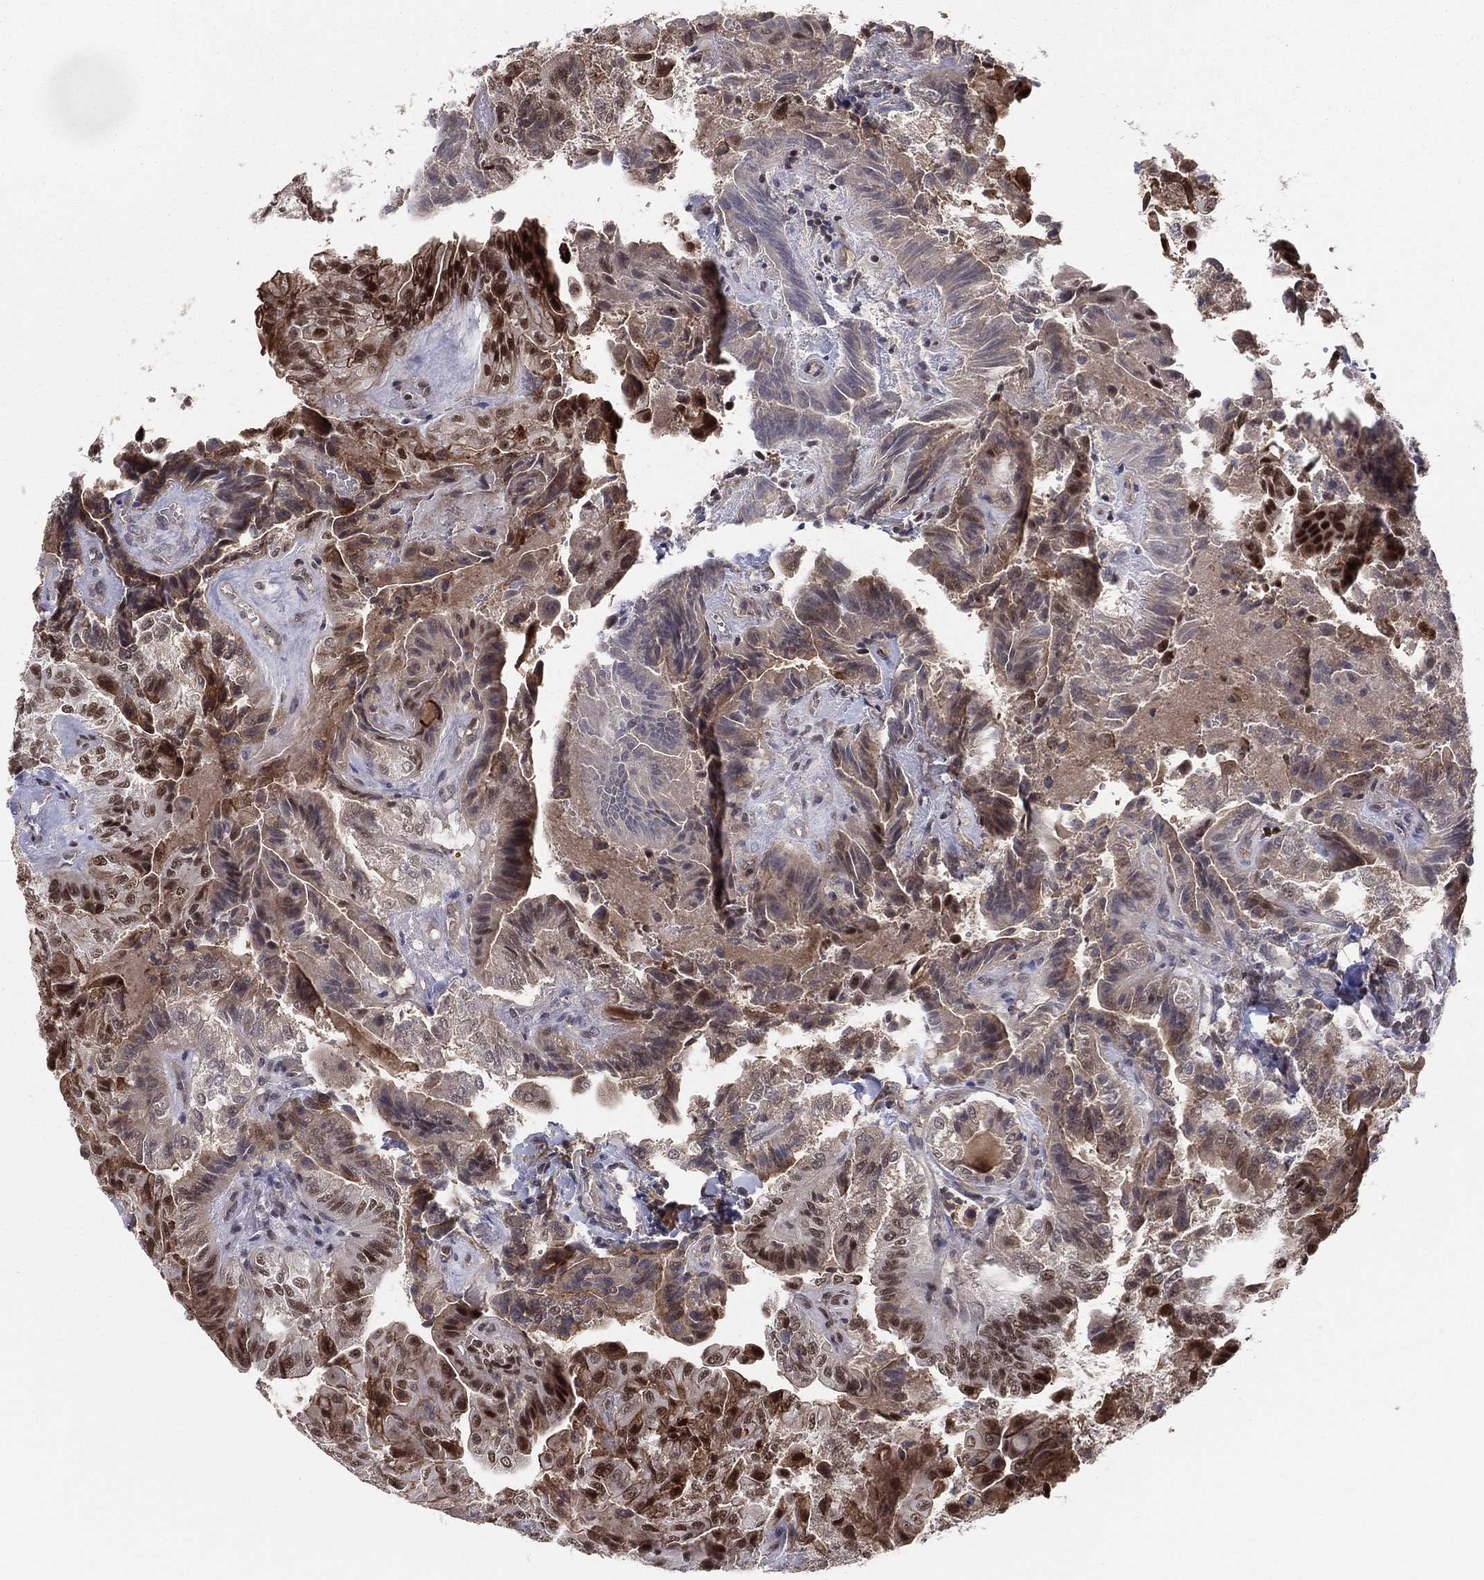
{"staining": {"intensity": "strong", "quantity": "25%-75%", "location": "cytoplasmic/membranous,nuclear"}, "tissue": "thyroid cancer", "cell_type": "Tumor cells", "image_type": "cancer", "snomed": [{"axis": "morphology", "description": "Papillary adenocarcinoma, NOS"}, {"axis": "topography", "description": "Thyroid gland"}], "caption": "Protein staining by immunohistochemistry reveals strong cytoplasmic/membranous and nuclear staining in approximately 25%-75% of tumor cells in papillary adenocarcinoma (thyroid).", "gene": "GPALPP1", "patient": {"sex": "female", "age": 68}}